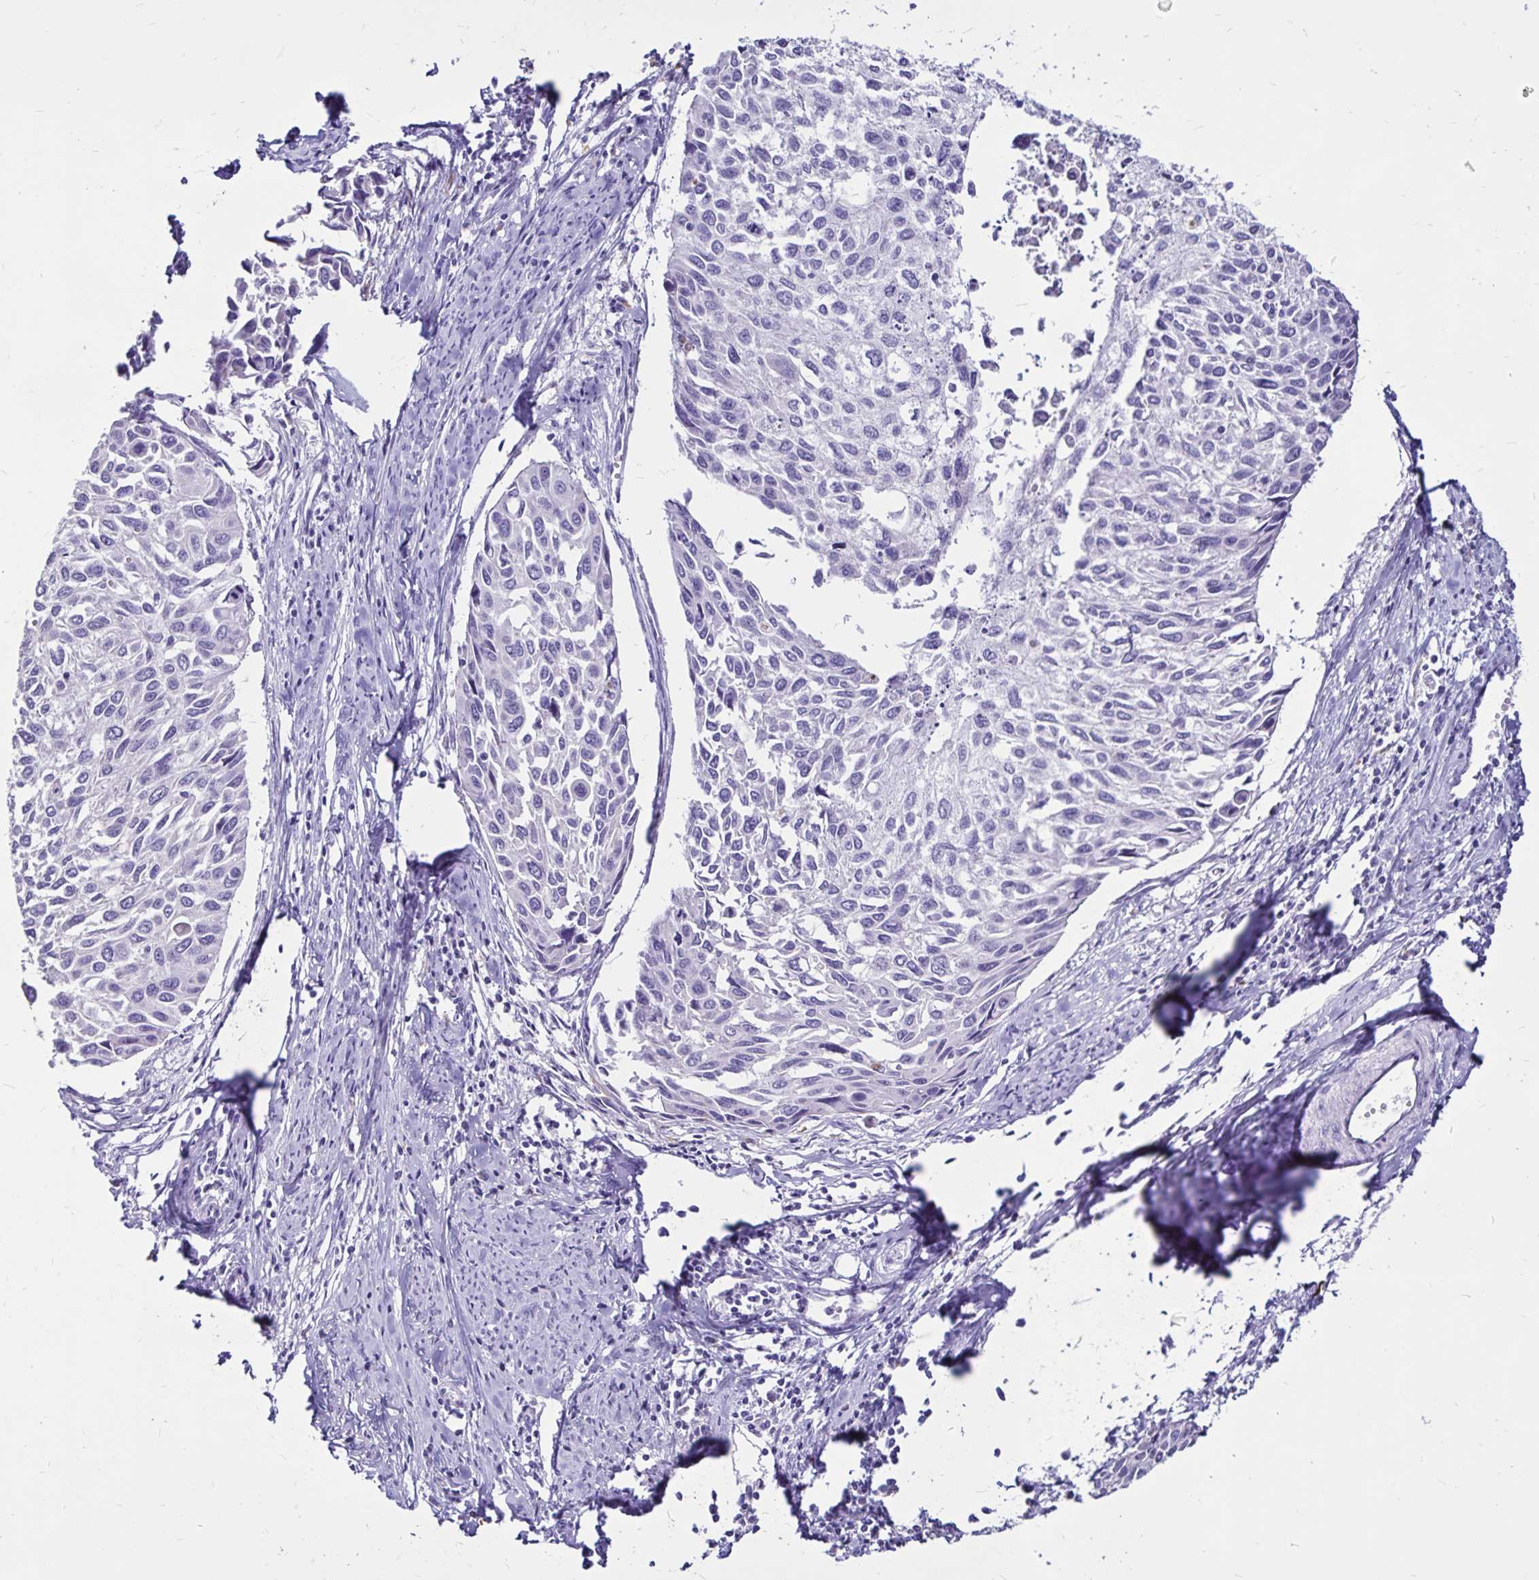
{"staining": {"intensity": "negative", "quantity": "none", "location": "none"}, "tissue": "cervical cancer", "cell_type": "Tumor cells", "image_type": "cancer", "snomed": [{"axis": "morphology", "description": "Squamous cell carcinoma, NOS"}, {"axis": "topography", "description": "Cervix"}], "caption": "Cervical cancer stained for a protein using IHC displays no staining tumor cells.", "gene": "EVPL", "patient": {"sex": "female", "age": 50}}